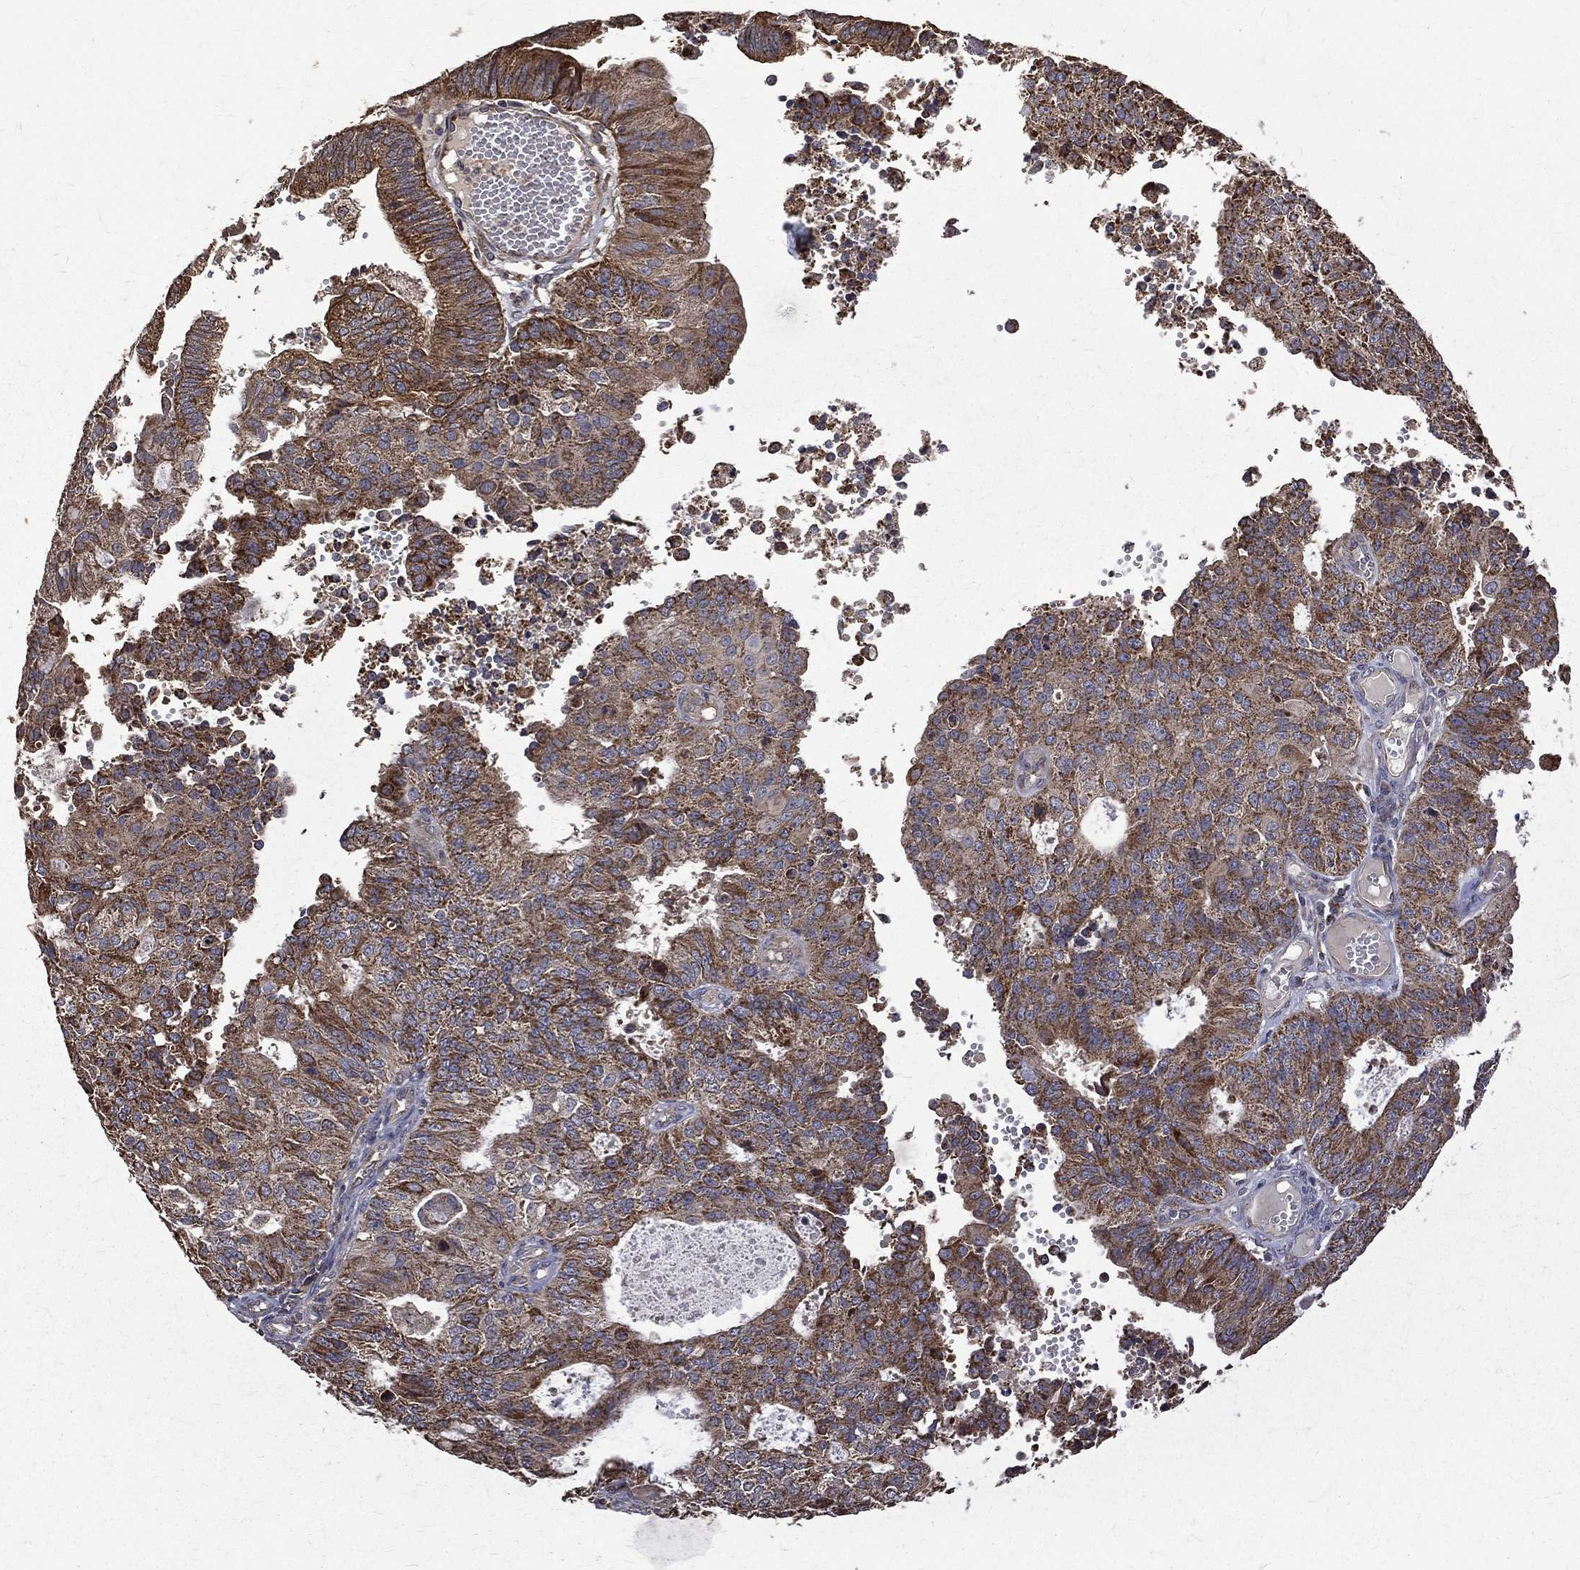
{"staining": {"intensity": "strong", "quantity": "25%-75%", "location": "cytoplasmic/membranous"}, "tissue": "endometrial cancer", "cell_type": "Tumor cells", "image_type": "cancer", "snomed": [{"axis": "morphology", "description": "Adenocarcinoma, NOS"}, {"axis": "topography", "description": "Endometrium"}], "caption": "This is an image of IHC staining of endometrial cancer, which shows strong staining in the cytoplasmic/membranous of tumor cells.", "gene": "RPGR", "patient": {"sex": "female", "age": 82}}